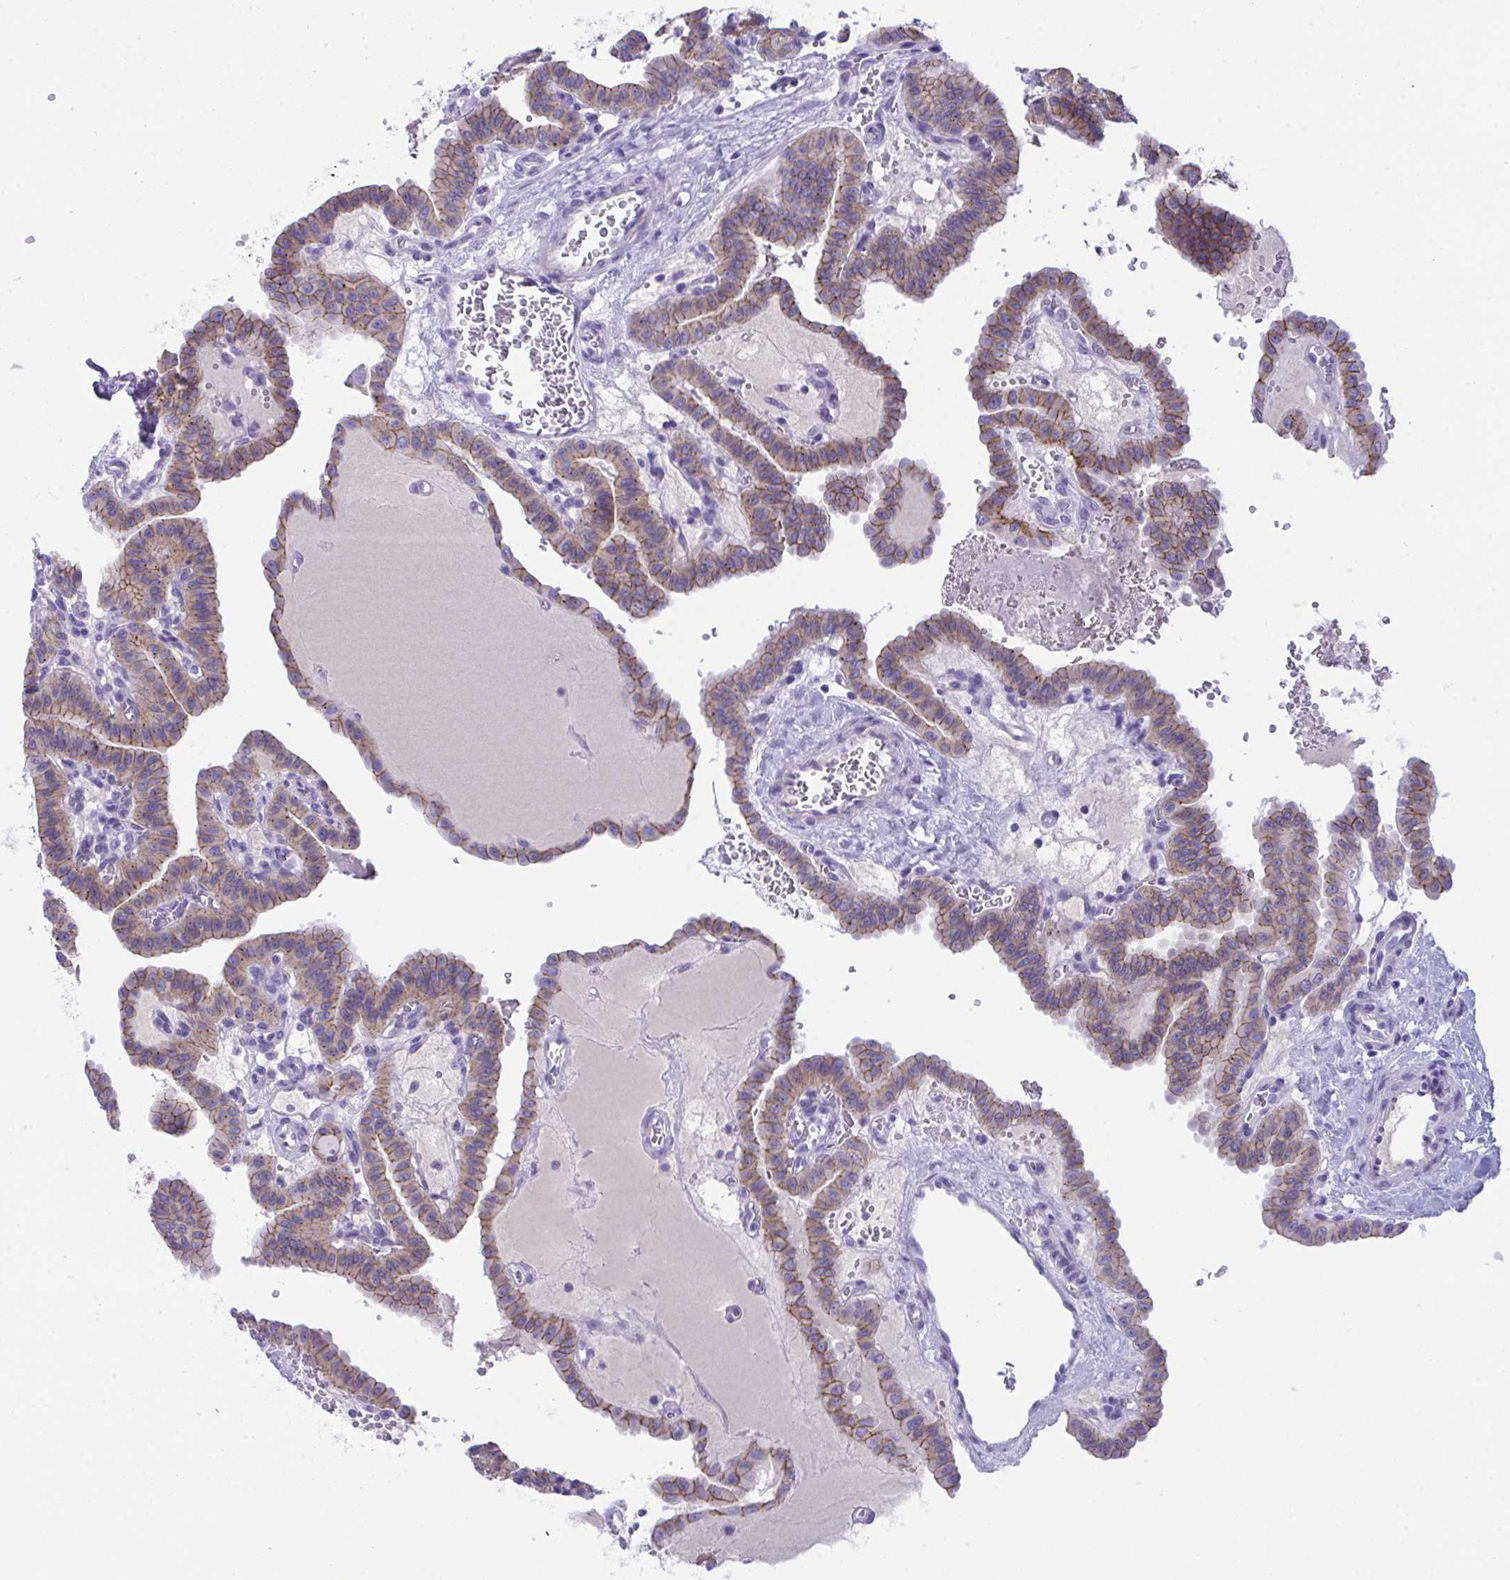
{"staining": {"intensity": "moderate", "quantity": ">75%", "location": "cytoplasmic/membranous"}, "tissue": "thyroid cancer", "cell_type": "Tumor cells", "image_type": "cancer", "snomed": [{"axis": "morphology", "description": "Papillary adenocarcinoma, NOS"}, {"axis": "topography", "description": "Thyroid gland"}], "caption": "Papillary adenocarcinoma (thyroid) stained with immunohistochemistry reveals moderate cytoplasmic/membranous positivity in approximately >75% of tumor cells. (Brightfield microscopy of DAB IHC at high magnification).", "gene": "GLB1L2", "patient": {"sex": "male", "age": 87}}